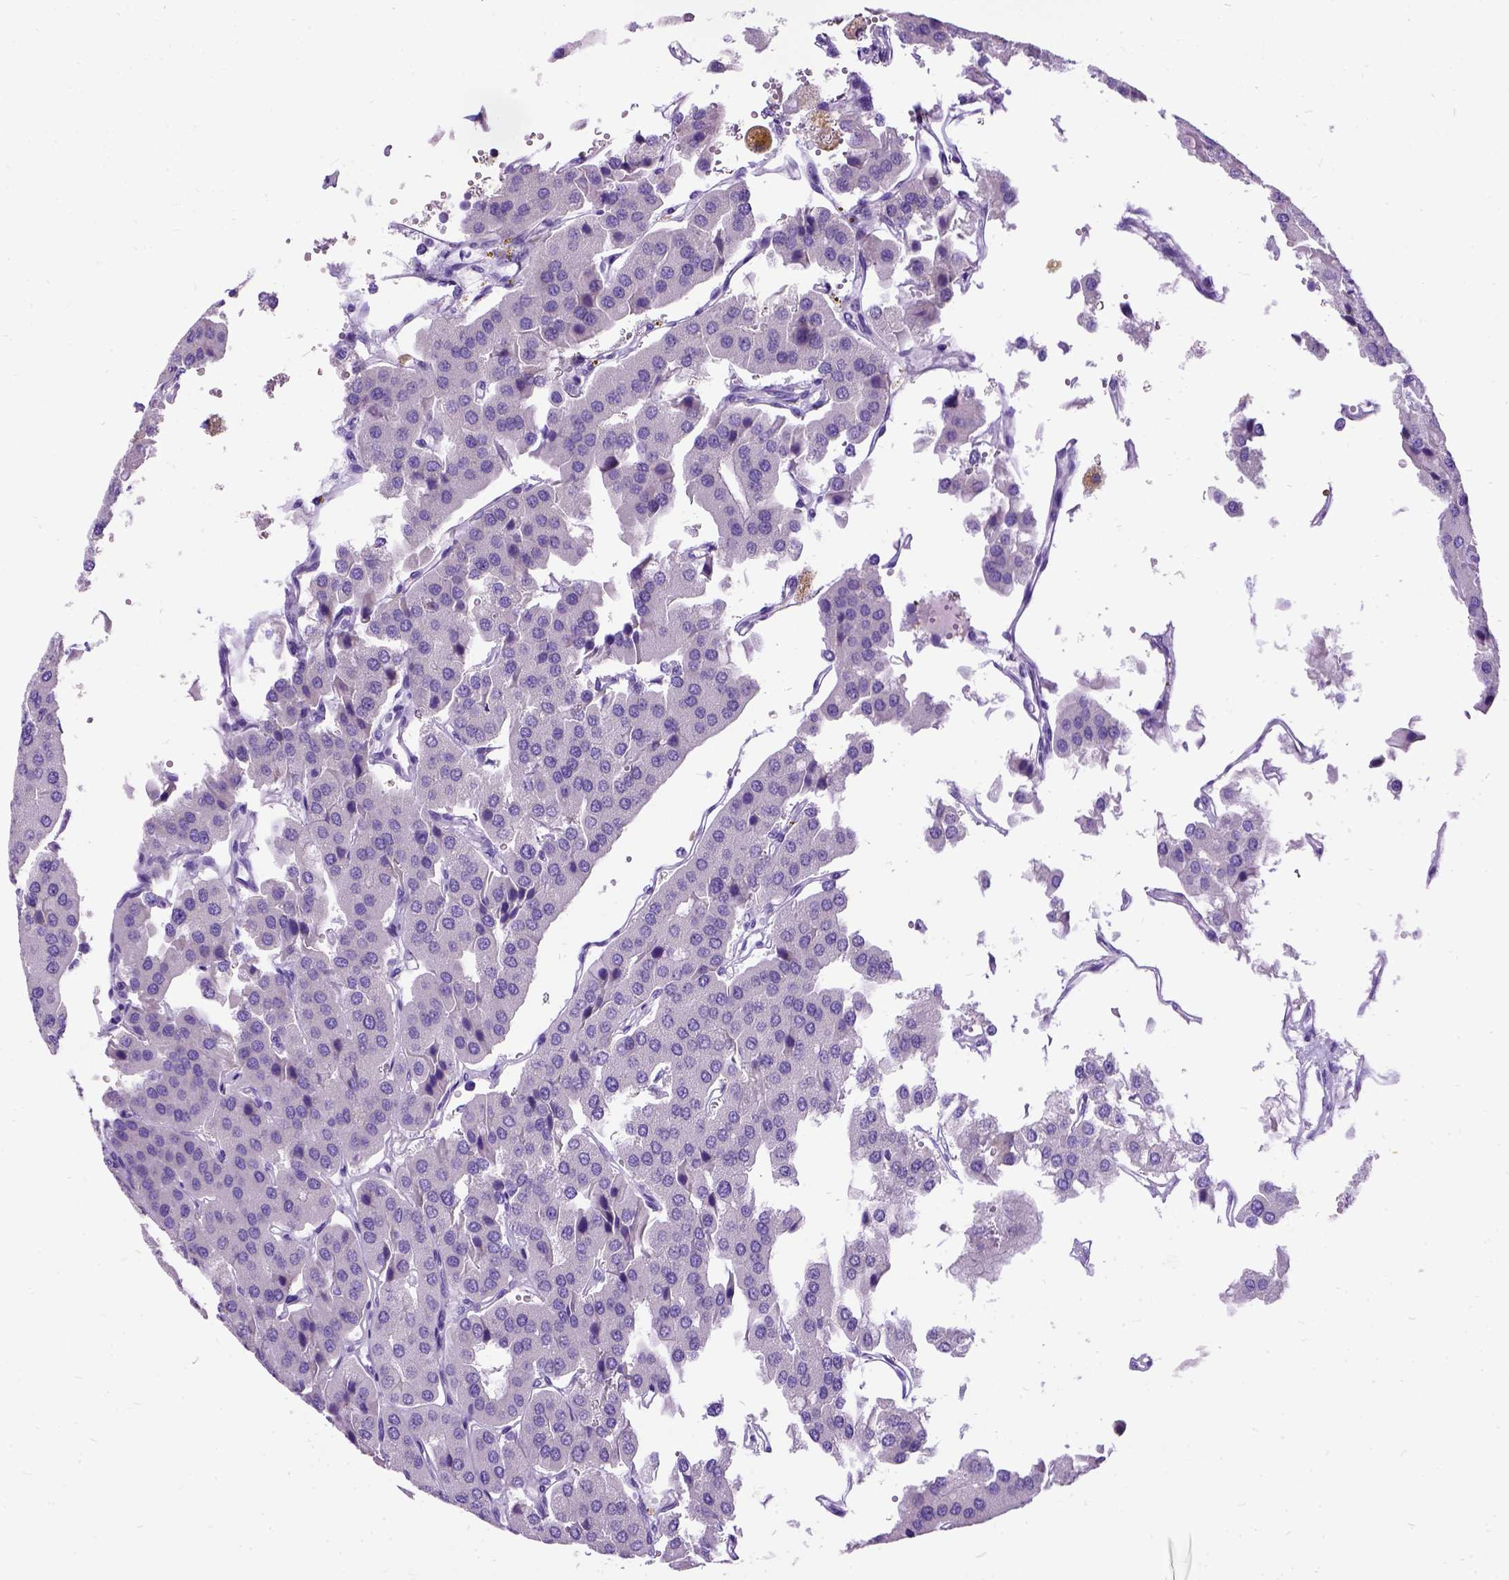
{"staining": {"intensity": "negative", "quantity": "none", "location": "none"}, "tissue": "parathyroid gland", "cell_type": "Glandular cells", "image_type": "normal", "snomed": [{"axis": "morphology", "description": "Normal tissue, NOS"}, {"axis": "morphology", "description": "Adenoma, NOS"}, {"axis": "topography", "description": "Parathyroid gland"}], "caption": "There is no significant positivity in glandular cells of parathyroid gland.", "gene": "CFAP54", "patient": {"sex": "female", "age": 86}}